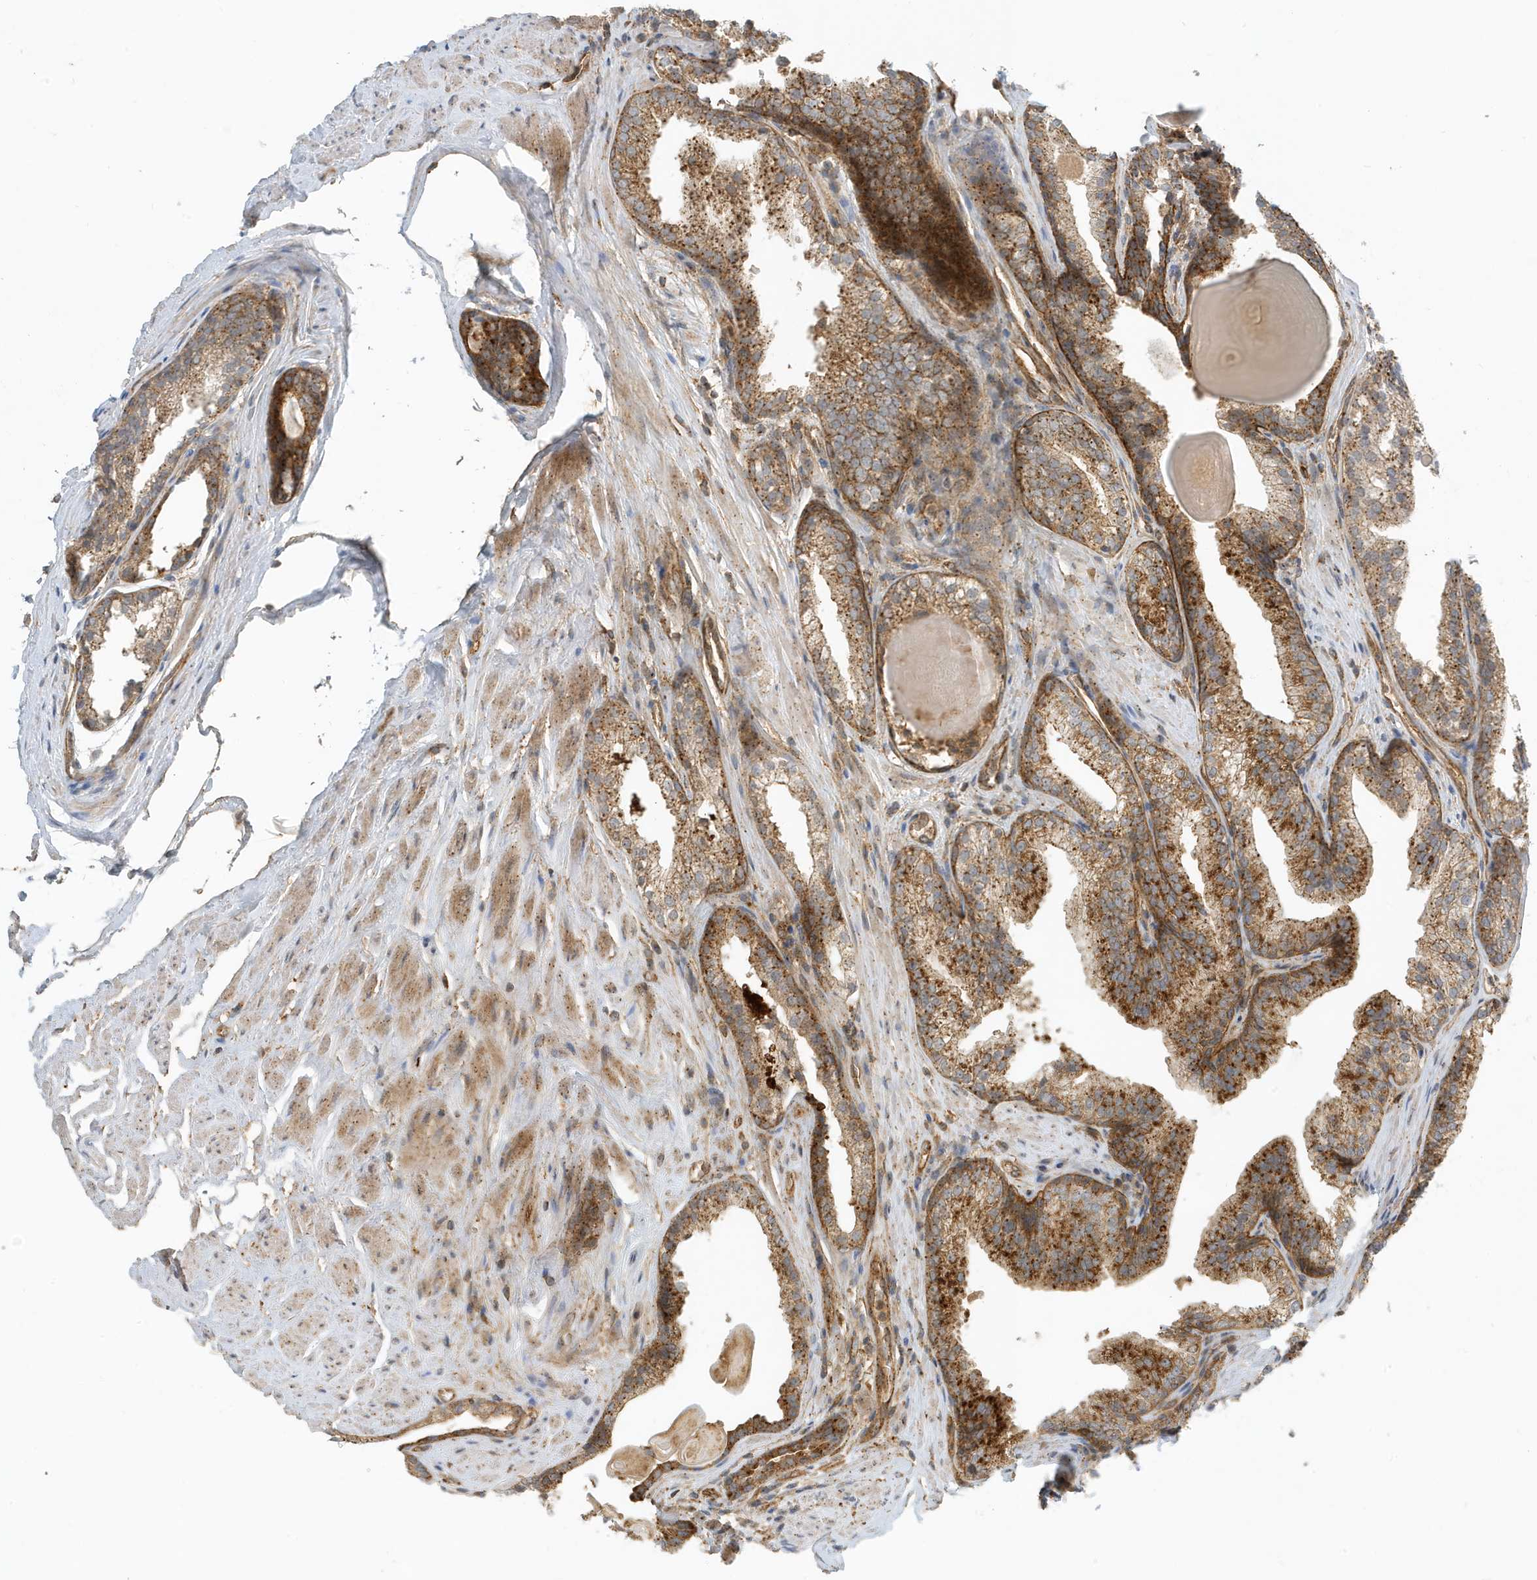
{"staining": {"intensity": "moderate", "quantity": ">75%", "location": "cytoplasmic/membranous"}, "tissue": "prostate cancer", "cell_type": "Tumor cells", "image_type": "cancer", "snomed": [{"axis": "morphology", "description": "Adenocarcinoma, High grade"}, {"axis": "topography", "description": "Prostate"}], "caption": "High-power microscopy captured an immunohistochemistry photomicrograph of prostate cancer (adenocarcinoma (high-grade)), revealing moderate cytoplasmic/membranous positivity in about >75% of tumor cells.", "gene": "FYCO1", "patient": {"sex": "male", "age": 63}}